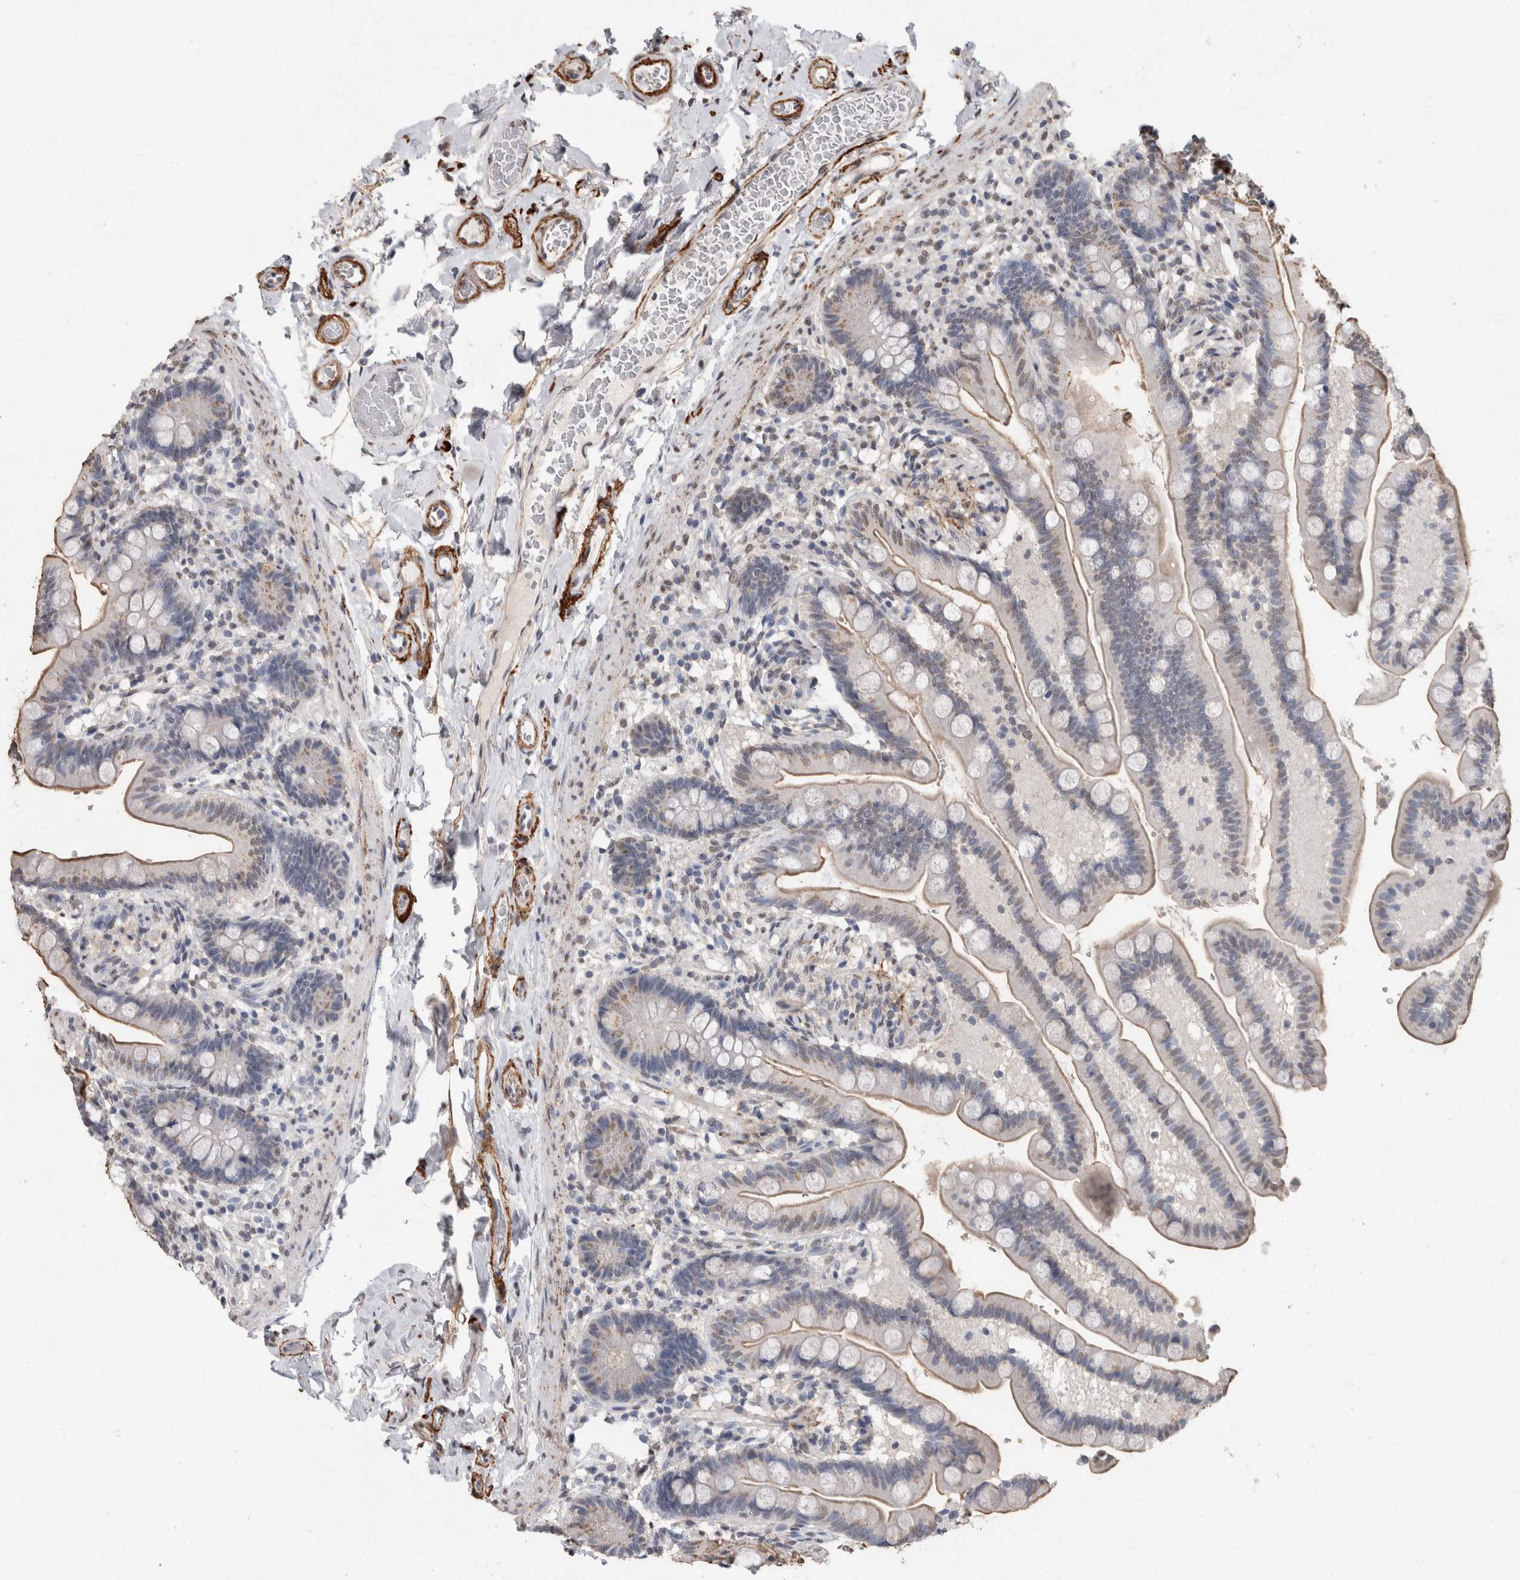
{"staining": {"intensity": "negative", "quantity": "none", "location": "none"}, "tissue": "colon", "cell_type": "Endothelial cells", "image_type": "normal", "snomed": [{"axis": "morphology", "description": "Normal tissue, NOS"}, {"axis": "topography", "description": "Smooth muscle"}, {"axis": "topography", "description": "Colon"}], "caption": "A high-resolution photomicrograph shows IHC staining of benign colon, which demonstrates no significant staining in endothelial cells.", "gene": "LTBP1", "patient": {"sex": "male", "age": 73}}